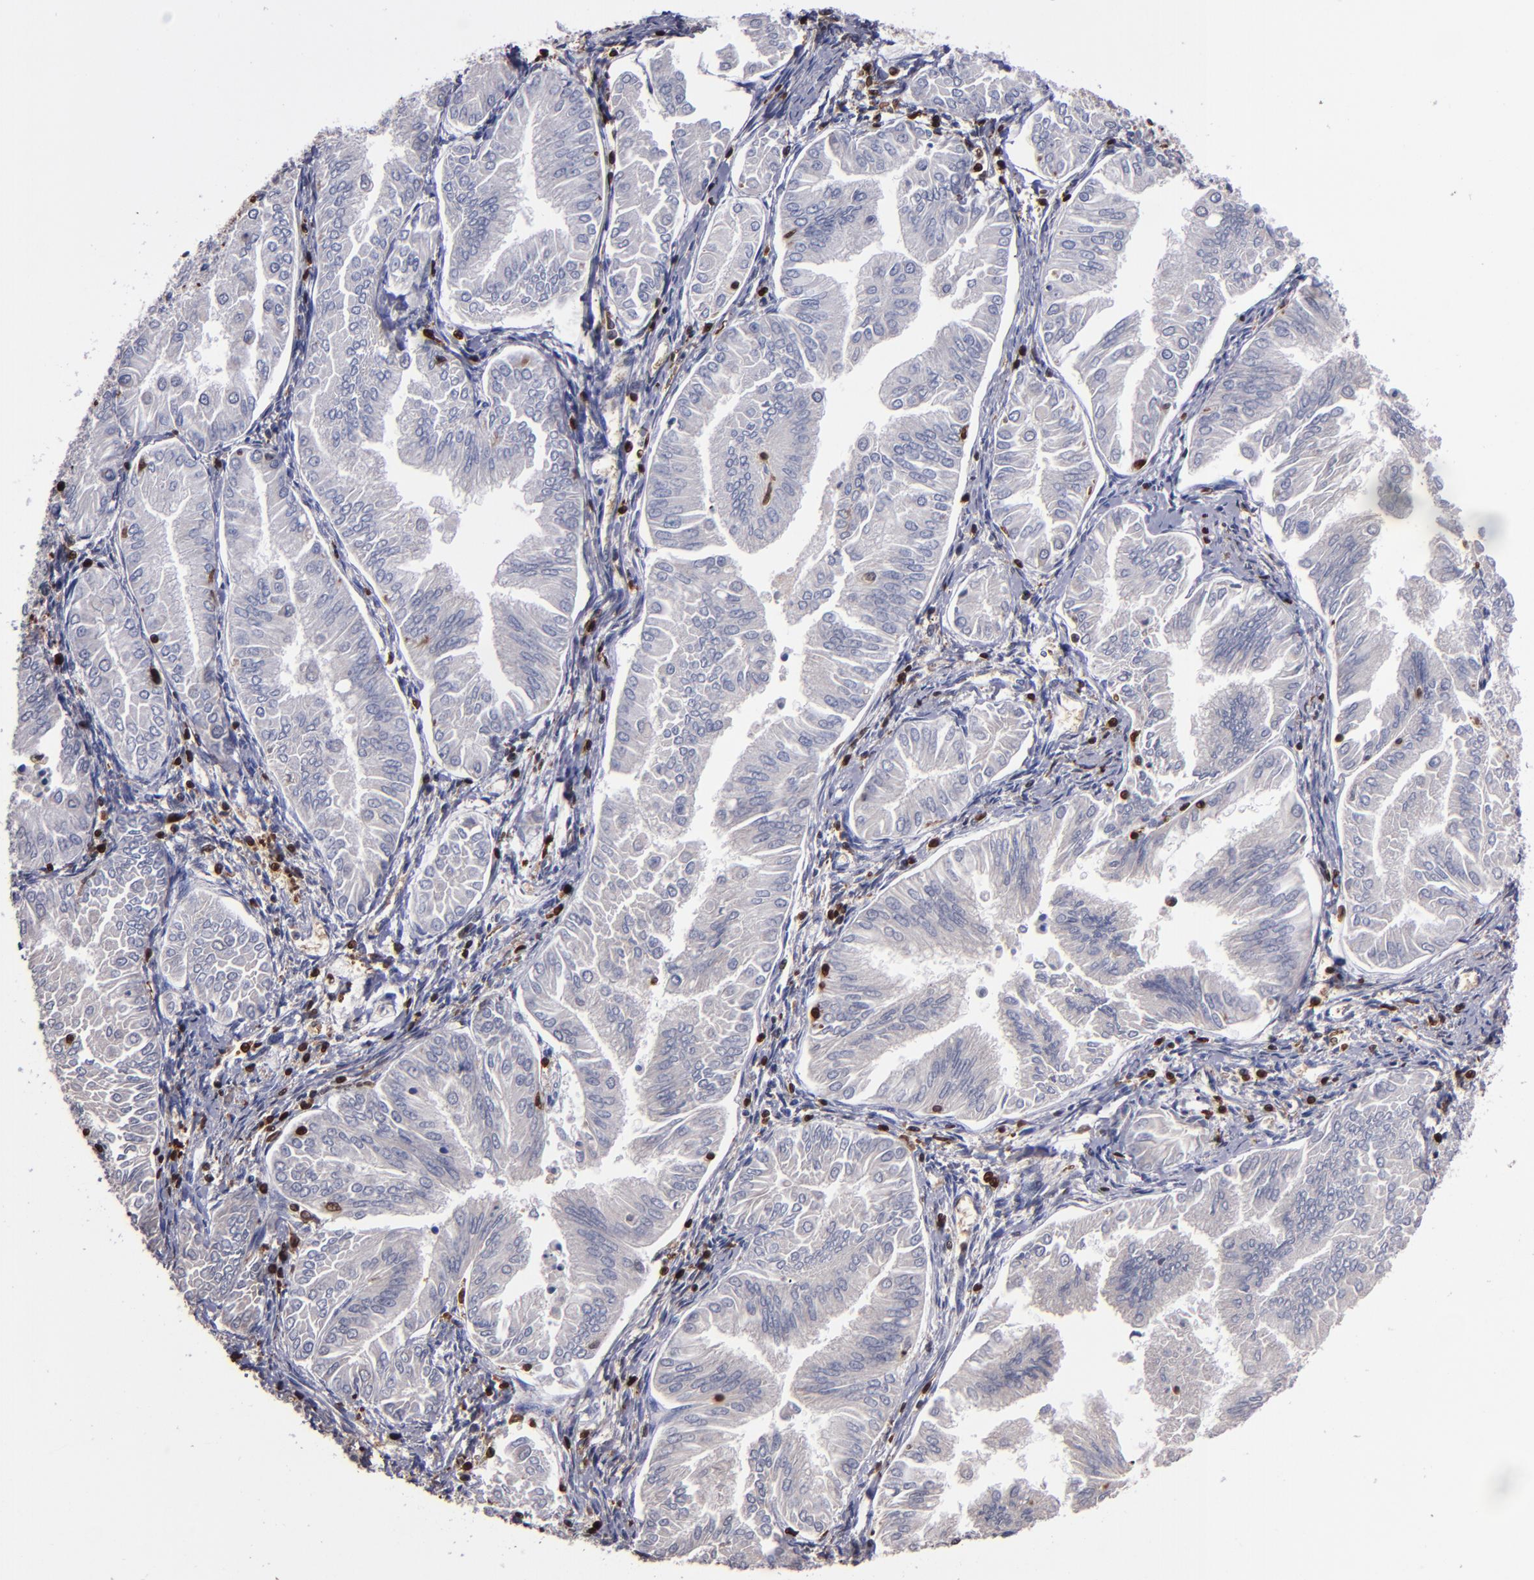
{"staining": {"intensity": "negative", "quantity": "none", "location": "none"}, "tissue": "endometrial cancer", "cell_type": "Tumor cells", "image_type": "cancer", "snomed": [{"axis": "morphology", "description": "Adenocarcinoma, NOS"}, {"axis": "topography", "description": "Endometrium"}], "caption": "This is a photomicrograph of IHC staining of endometrial adenocarcinoma, which shows no positivity in tumor cells.", "gene": "S100A4", "patient": {"sex": "female", "age": 53}}